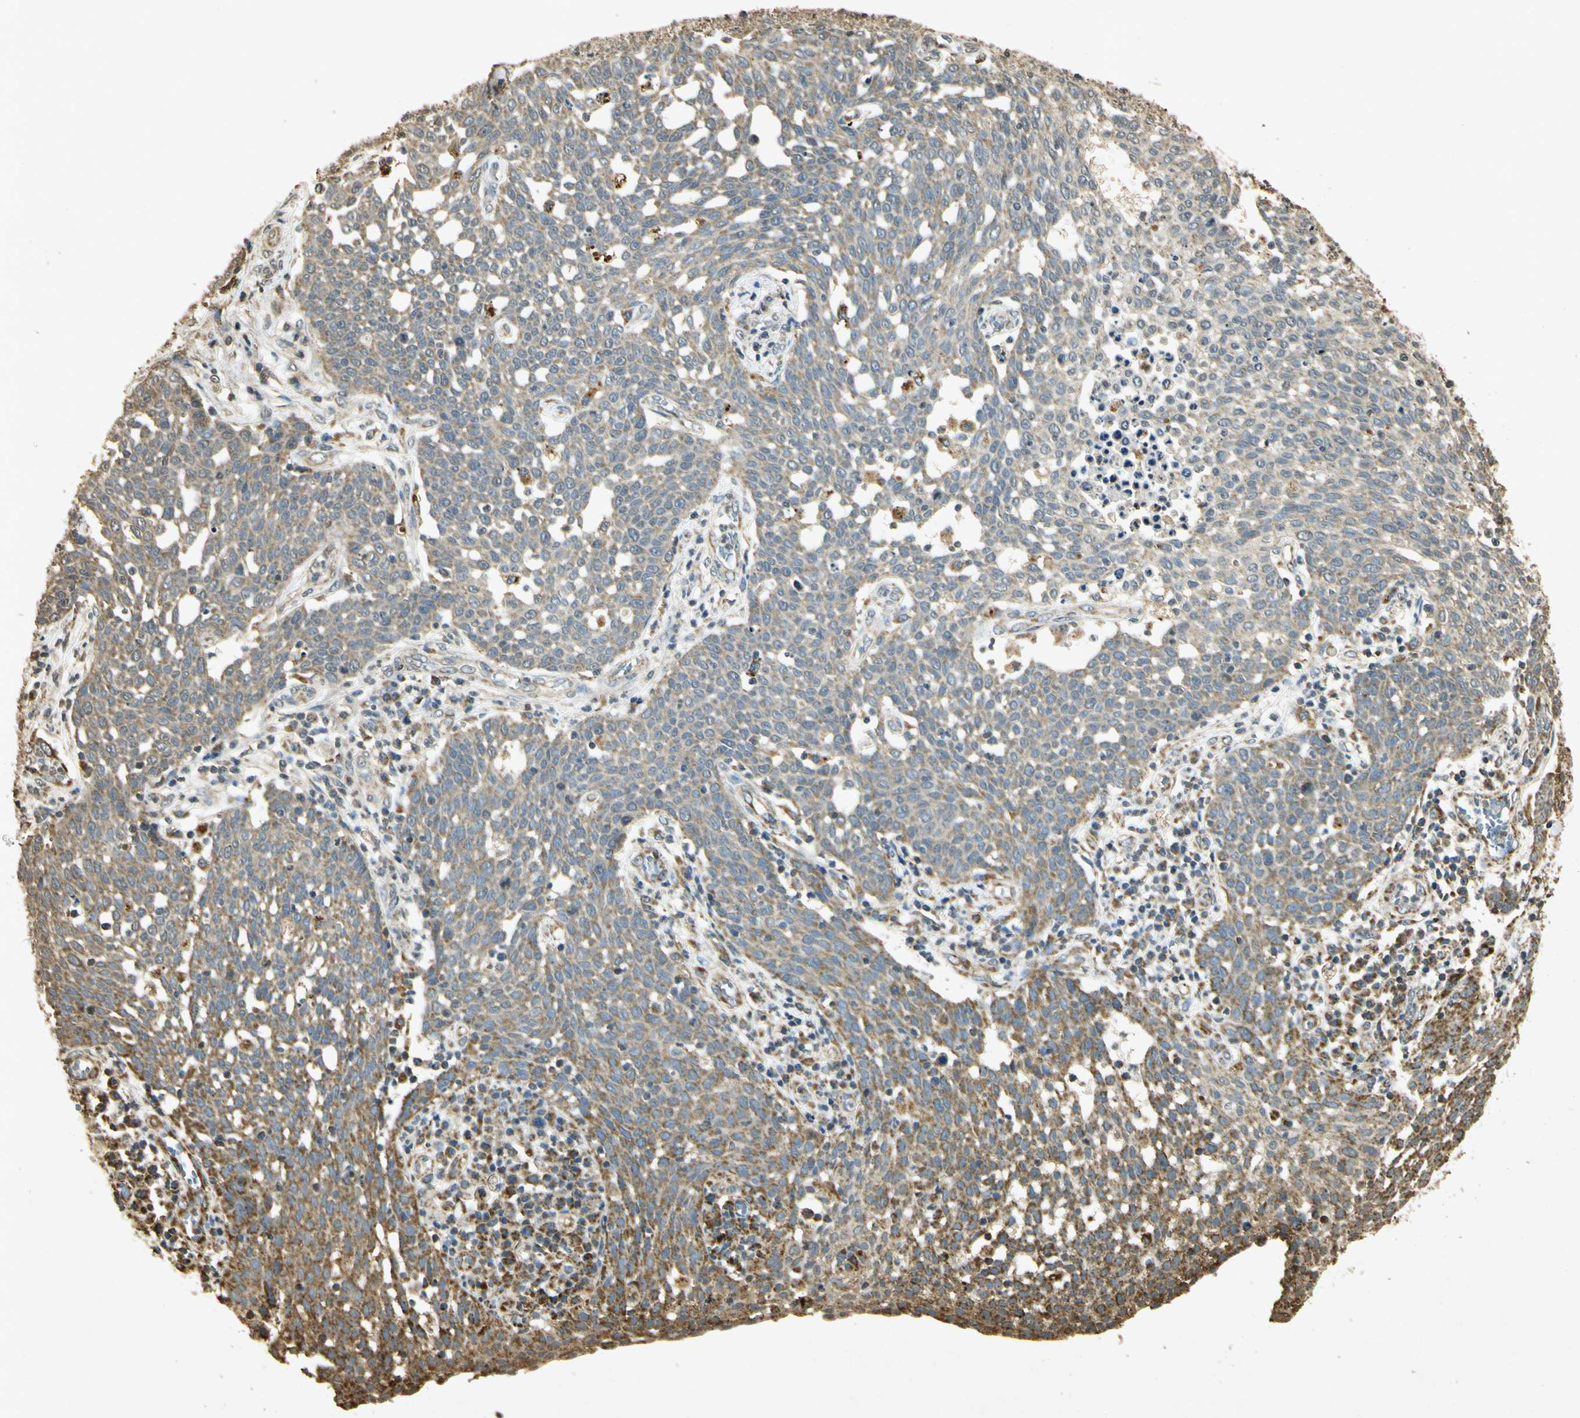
{"staining": {"intensity": "weak", "quantity": "25%-75%", "location": "cytoplasmic/membranous"}, "tissue": "cervical cancer", "cell_type": "Tumor cells", "image_type": "cancer", "snomed": [{"axis": "morphology", "description": "Squamous cell carcinoma, NOS"}, {"axis": "topography", "description": "Cervix"}], "caption": "A photomicrograph of human cervical cancer (squamous cell carcinoma) stained for a protein reveals weak cytoplasmic/membranous brown staining in tumor cells. Using DAB (3,3'-diaminobenzidine) (brown) and hematoxylin (blue) stains, captured at high magnification using brightfield microscopy.", "gene": "PRDX3", "patient": {"sex": "female", "age": 34}}